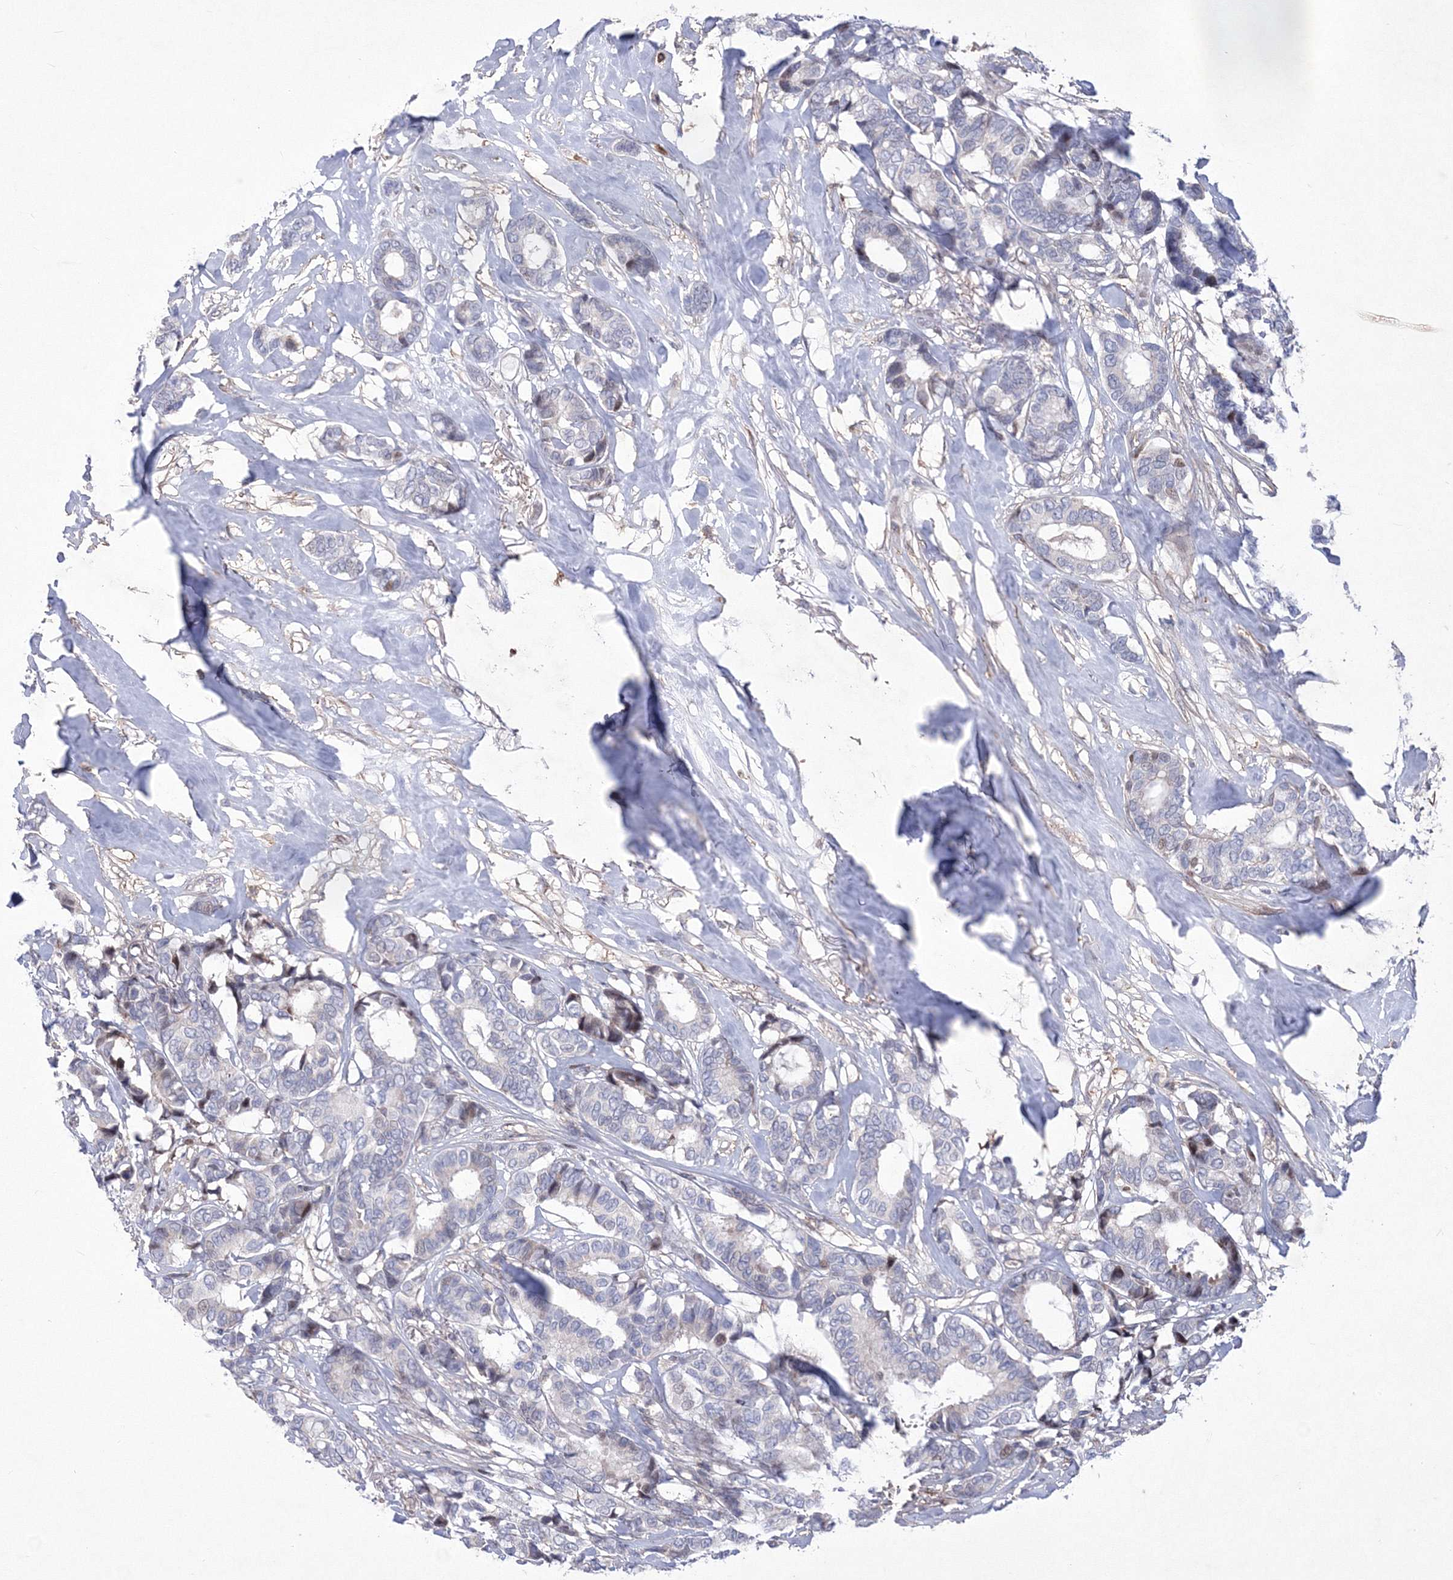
{"staining": {"intensity": "negative", "quantity": "none", "location": "none"}, "tissue": "breast cancer", "cell_type": "Tumor cells", "image_type": "cancer", "snomed": [{"axis": "morphology", "description": "Duct carcinoma"}, {"axis": "topography", "description": "Breast"}], "caption": "This is a photomicrograph of immunohistochemistry staining of breast cancer (infiltrating ductal carcinoma), which shows no positivity in tumor cells.", "gene": "RNPEPL1", "patient": {"sex": "female", "age": 87}}